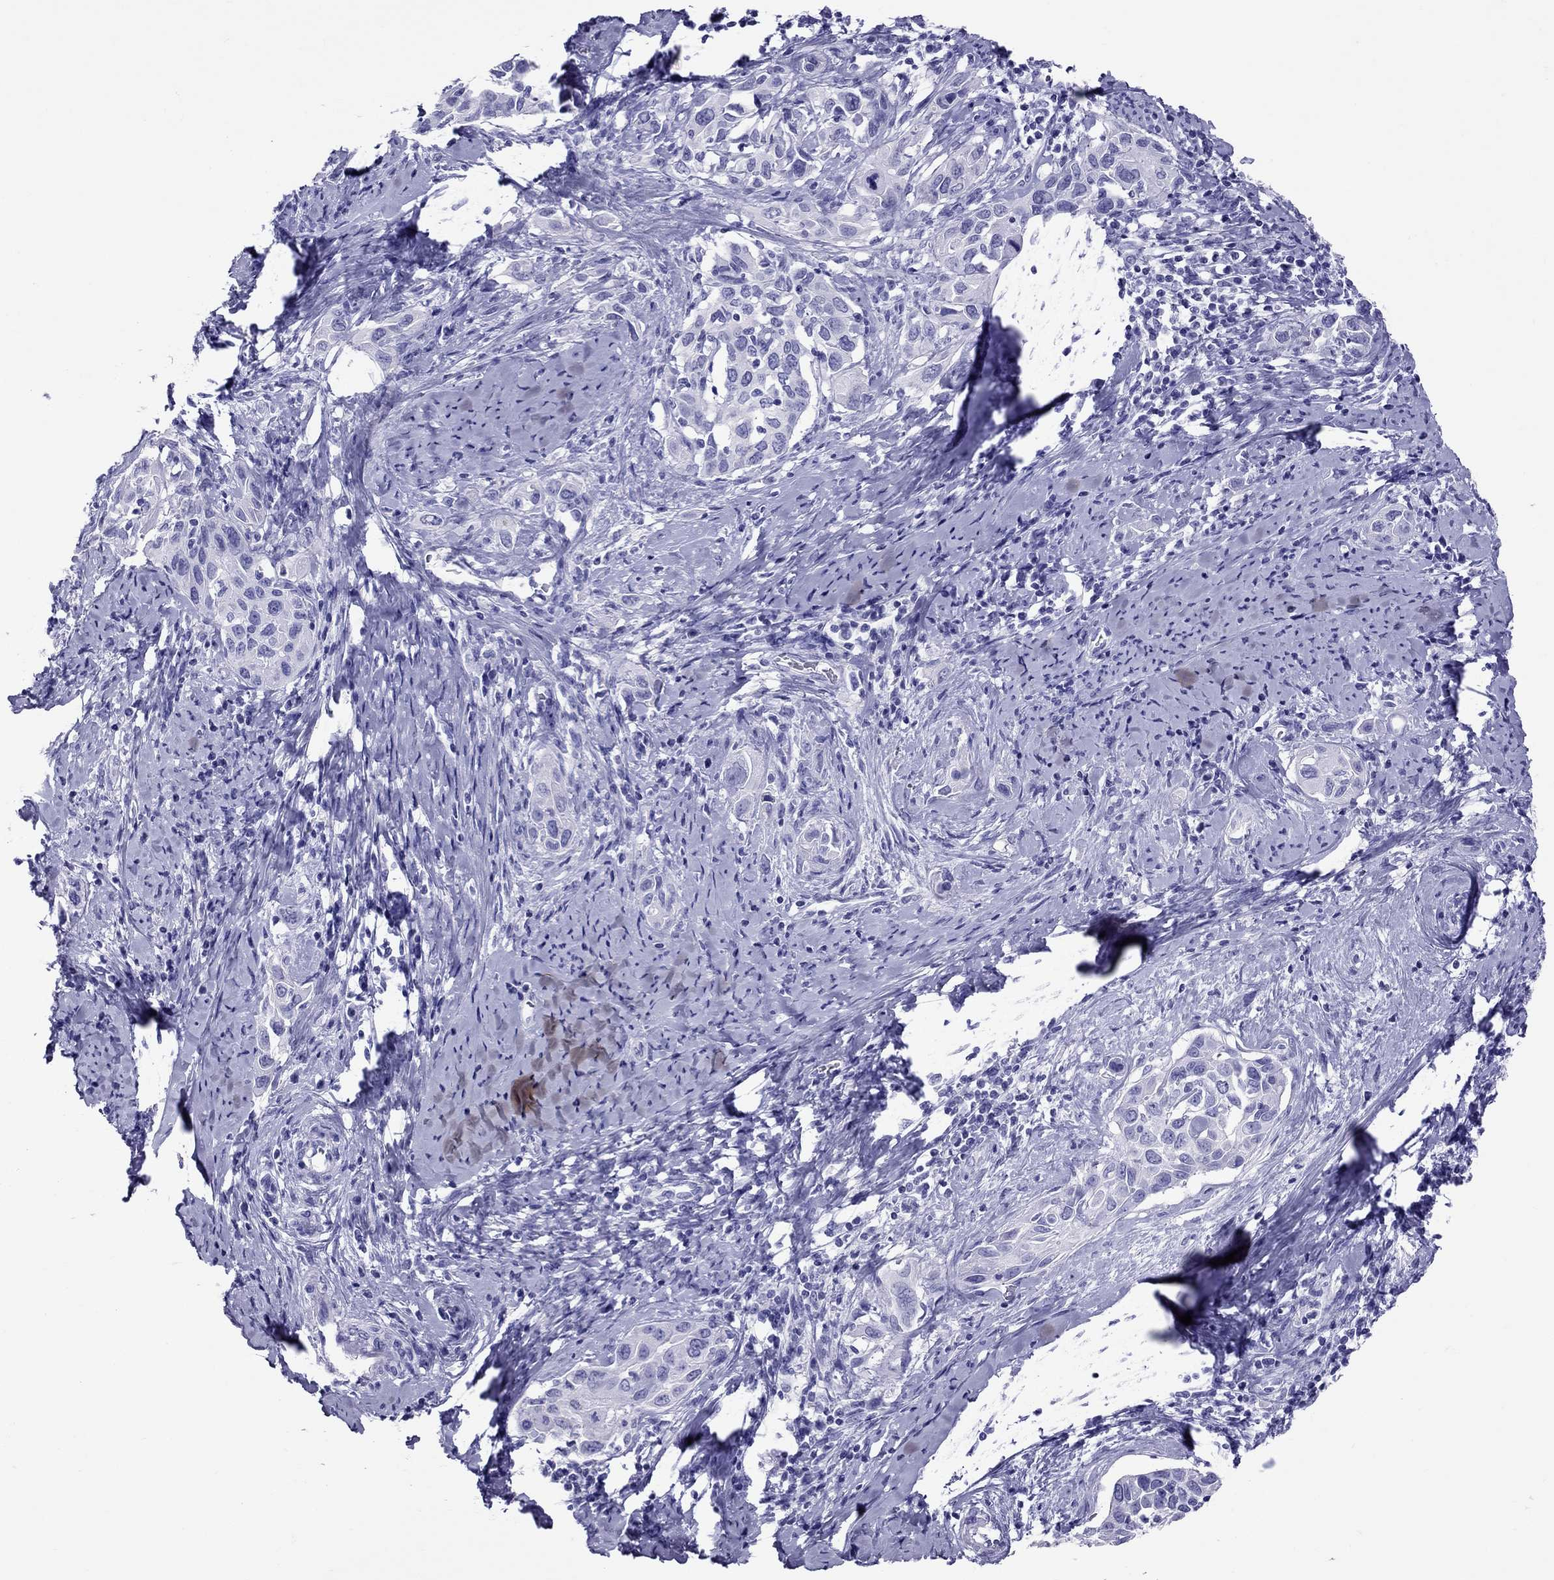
{"staining": {"intensity": "negative", "quantity": "none", "location": "none"}, "tissue": "cervical cancer", "cell_type": "Tumor cells", "image_type": "cancer", "snomed": [{"axis": "morphology", "description": "Squamous cell carcinoma, NOS"}, {"axis": "topography", "description": "Cervix"}], "caption": "This is an immunohistochemistry image of cervical cancer (squamous cell carcinoma). There is no positivity in tumor cells.", "gene": "AVPR1B", "patient": {"sex": "female", "age": 51}}